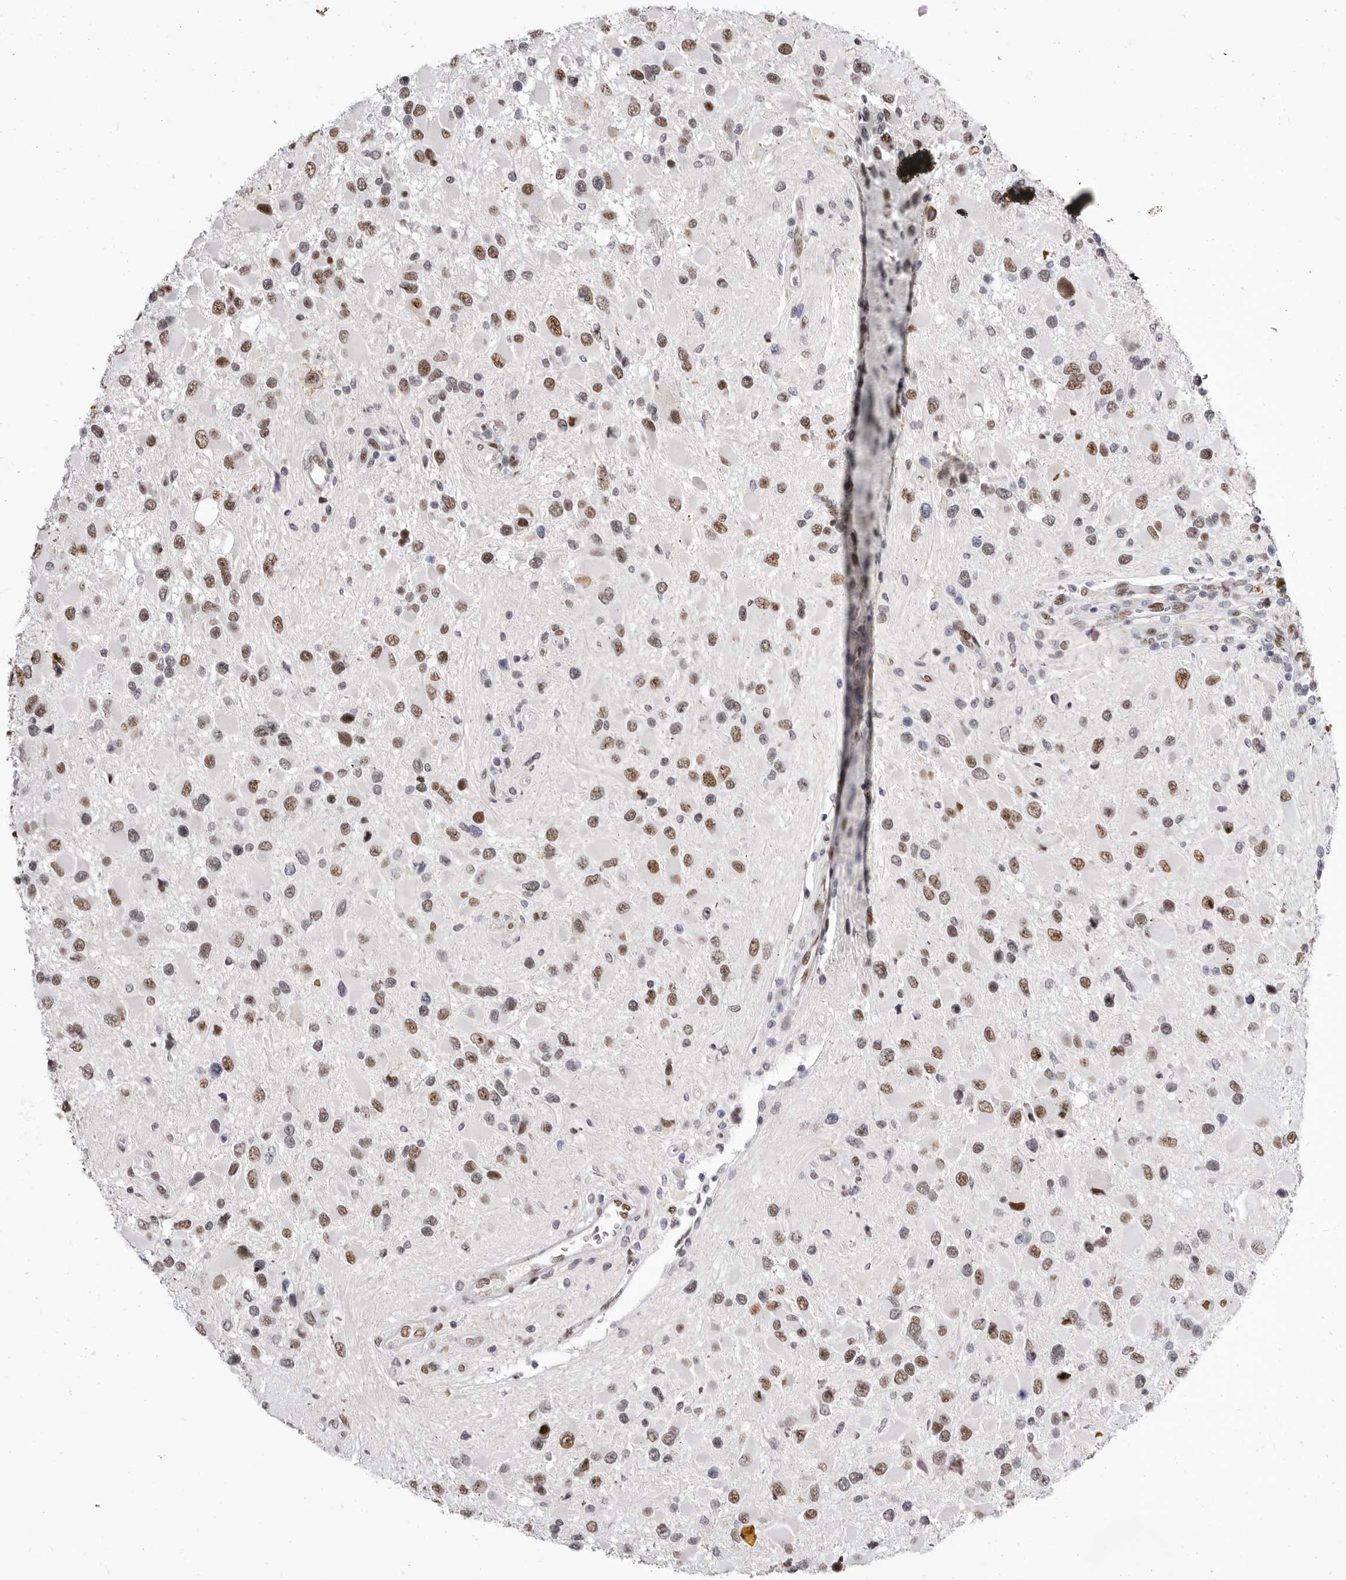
{"staining": {"intensity": "moderate", "quantity": ">75%", "location": "nuclear"}, "tissue": "glioma", "cell_type": "Tumor cells", "image_type": "cancer", "snomed": [{"axis": "morphology", "description": "Glioma, malignant, High grade"}, {"axis": "topography", "description": "Brain"}], "caption": "Immunohistochemical staining of high-grade glioma (malignant) shows medium levels of moderate nuclear staining in about >75% of tumor cells.", "gene": "ZNF326", "patient": {"sex": "male", "age": 53}}